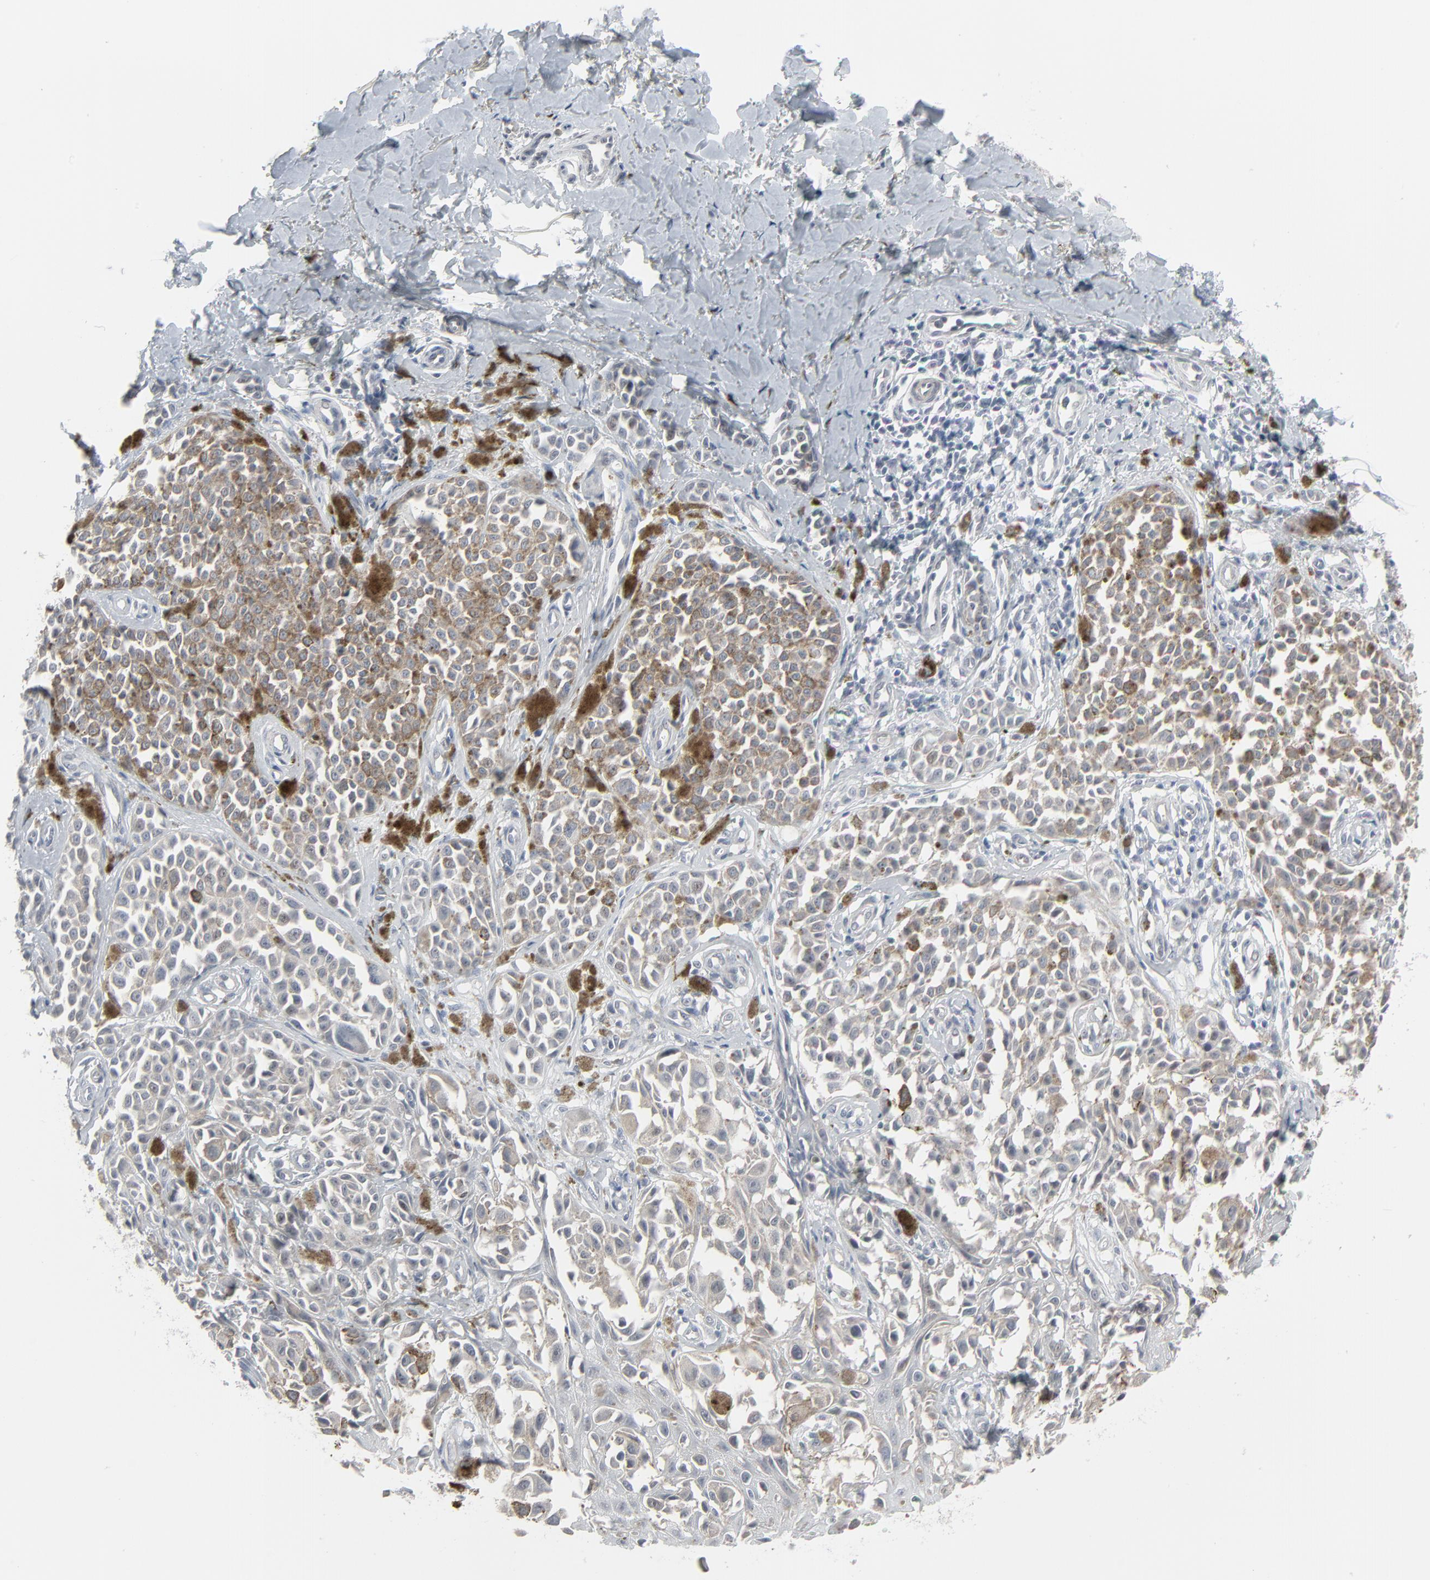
{"staining": {"intensity": "moderate", "quantity": "<25%", "location": "cytoplasmic/membranous"}, "tissue": "melanoma", "cell_type": "Tumor cells", "image_type": "cancer", "snomed": [{"axis": "morphology", "description": "Malignant melanoma, NOS"}, {"axis": "topography", "description": "Skin"}], "caption": "About <25% of tumor cells in human malignant melanoma reveal moderate cytoplasmic/membranous protein expression as visualized by brown immunohistochemical staining.", "gene": "NEUROD1", "patient": {"sex": "female", "age": 38}}